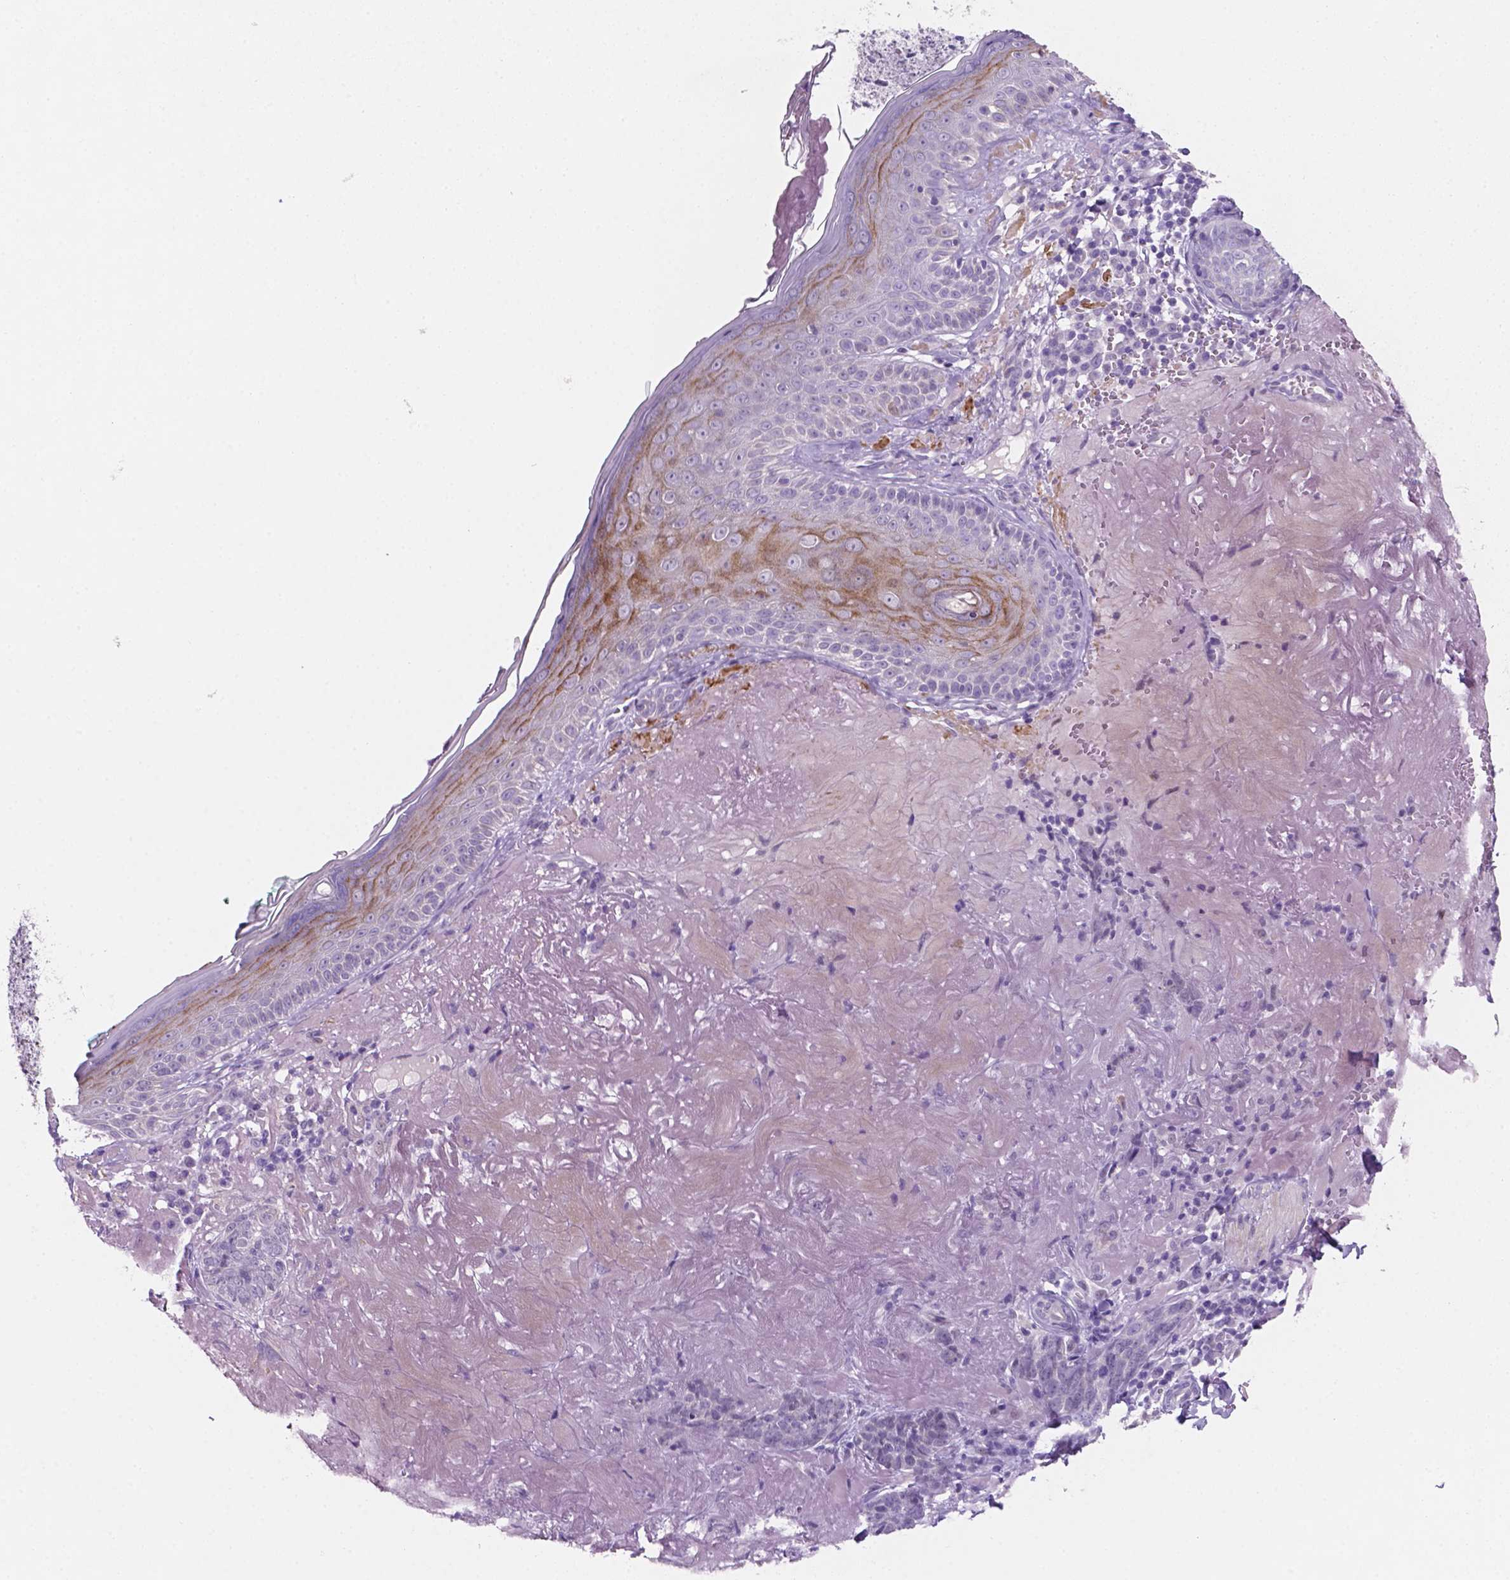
{"staining": {"intensity": "negative", "quantity": "none", "location": "none"}, "tissue": "skin cancer", "cell_type": "Tumor cells", "image_type": "cancer", "snomed": [{"axis": "morphology", "description": "Basal cell carcinoma"}, {"axis": "topography", "description": "Skin"}, {"axis": "topography", "description": "Skin of face"}], "caption": "Human skin basal cell carcinoma stained for a protein using immunohistochemistry (IHC) shows no positivity in tumor cells.", "gene": "EBLN2", "patient": {"sex": "female", "age": 95}}